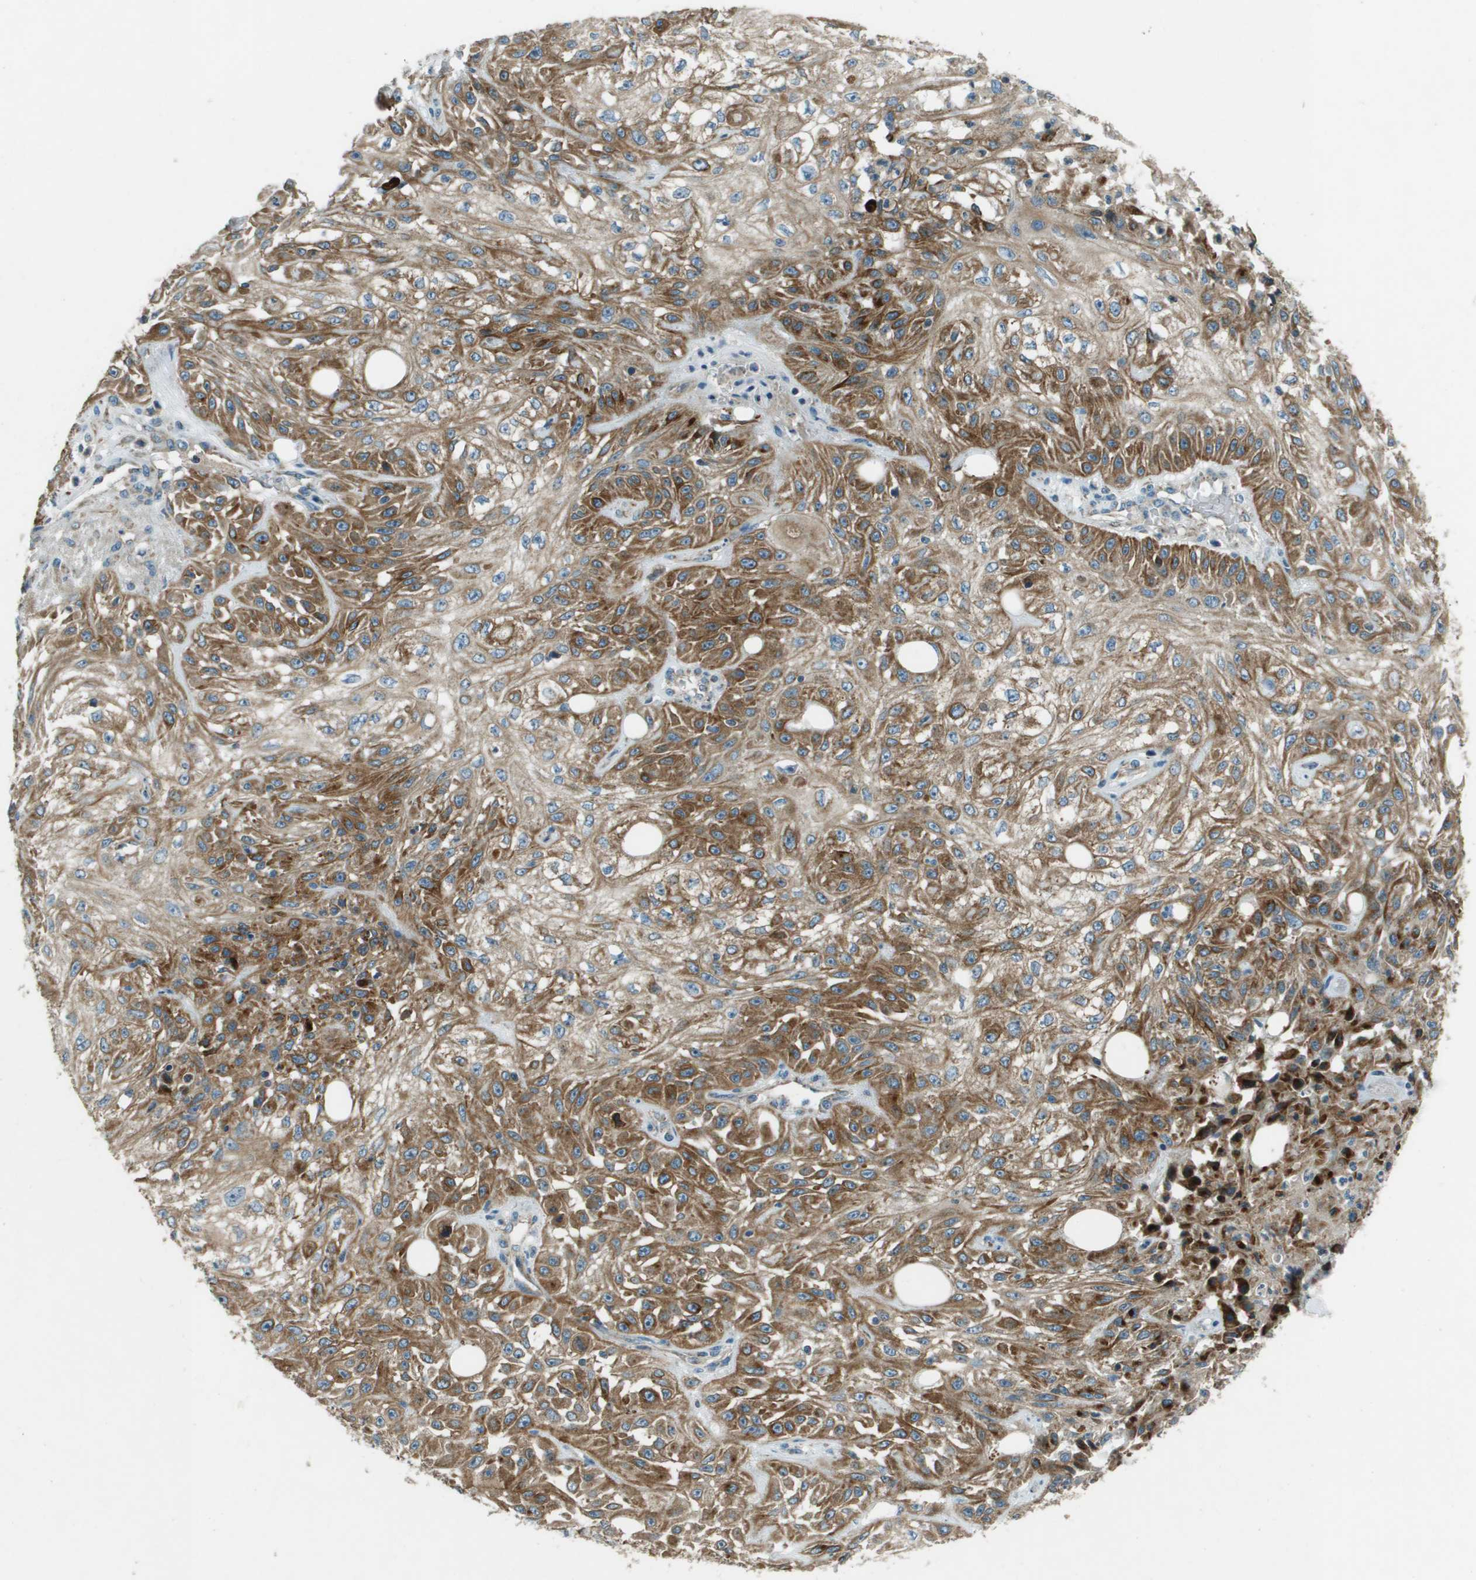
{"staining": {"intensity": "moderate", "quantity": ">75%", "location": "cytoplasmic/membranous"}, "tissue": "skin cancer", "cell_type": "Tumor cells", "image_type": "cancer", "snomed": [{"axis": "morphology", "description": "Squamous cell carcinoma, NOS"}, {"axis": "morphology", "description": "Squamous cell carcinoma, metastatic, NOS"}, {"axis": "topography", "description": "Skin"}, {"axis": "topography", "description": "Lymph node"}], "caption": "Immunohistochemical staining of human skin cancer displays moderate cytoplasmic/membranous protein positivity in about >75% of tumor cells.", "gene": "MIGA1", "patient": {"sex": "male", "age": 75}}